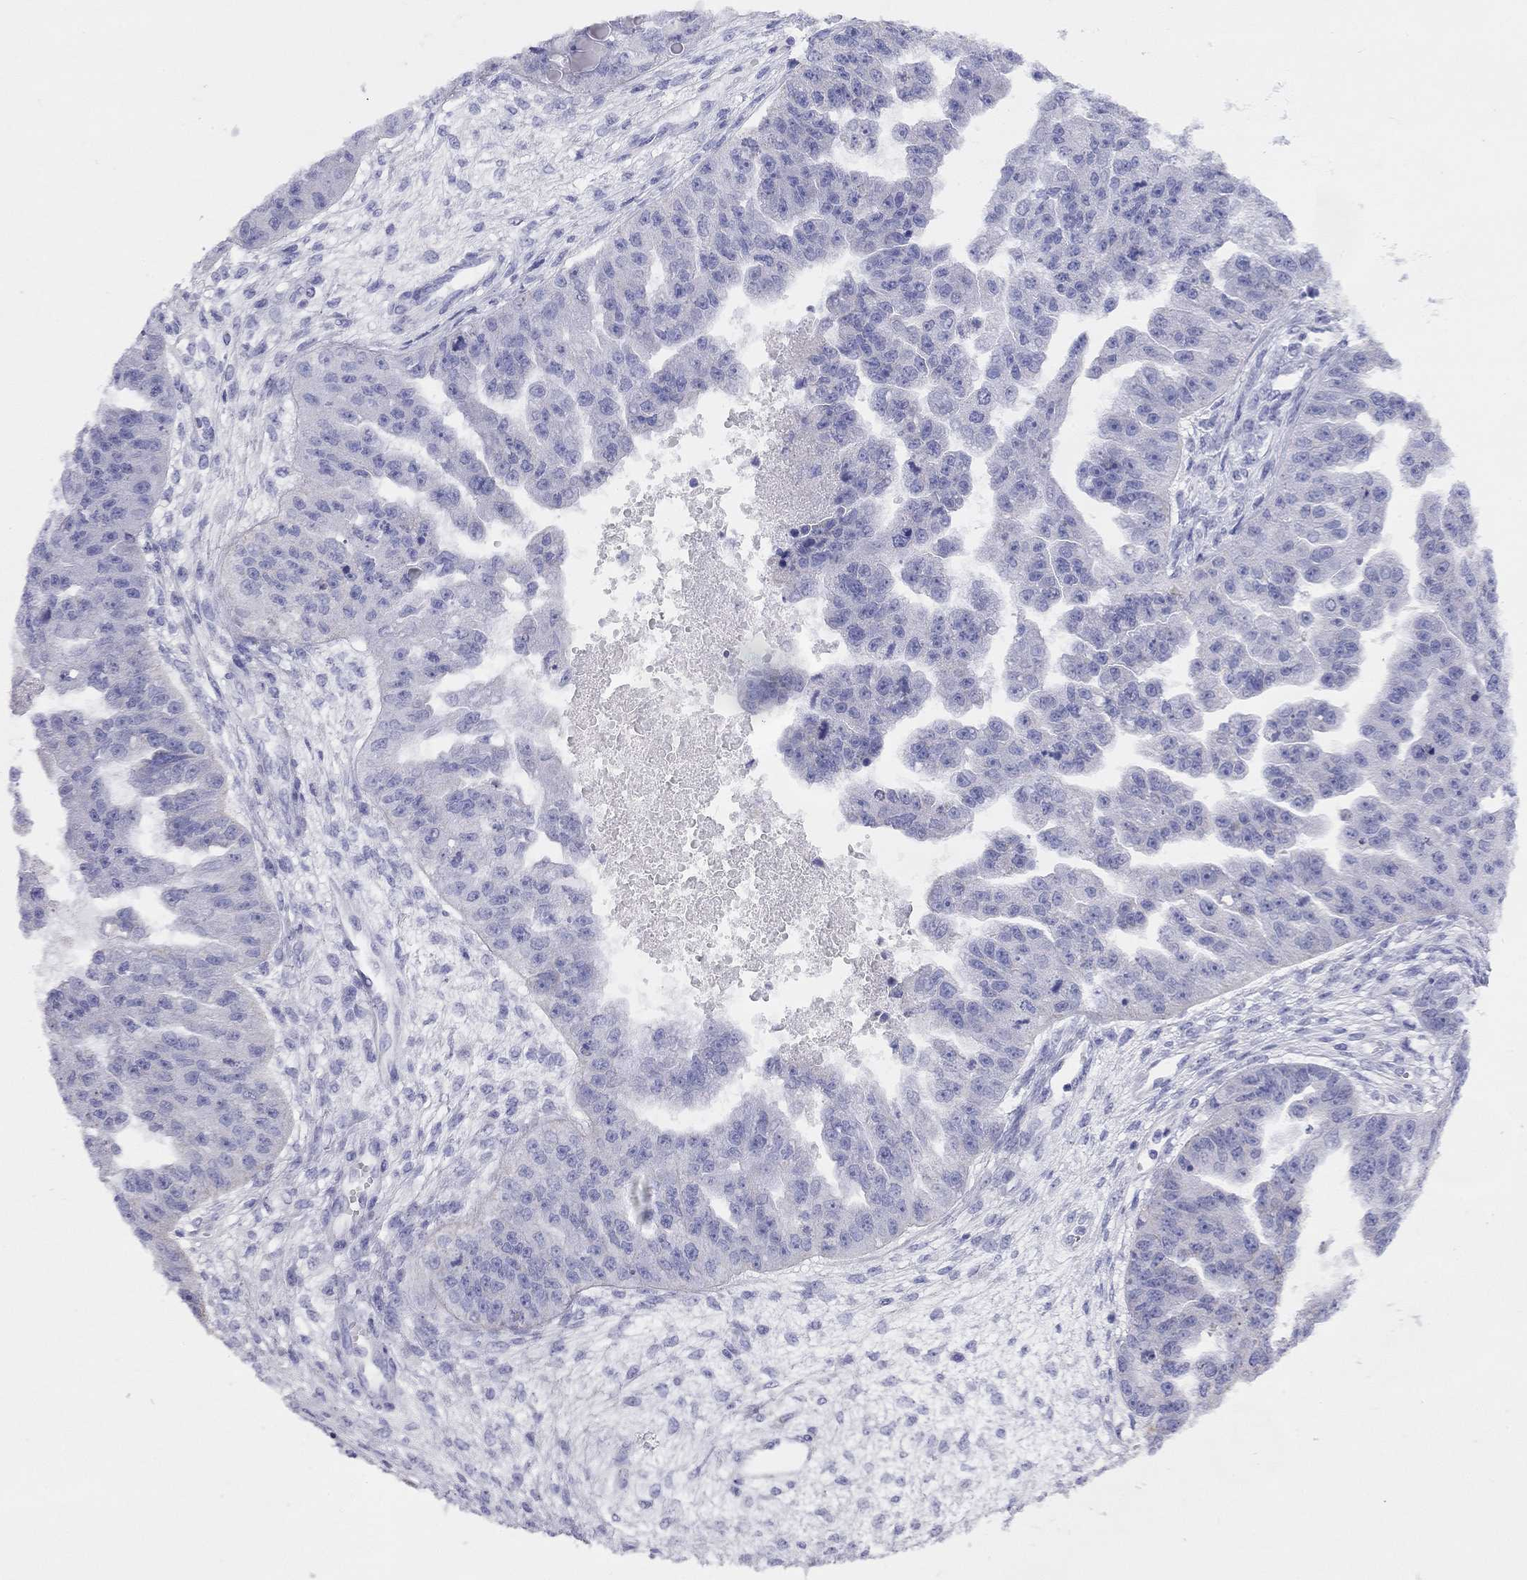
{"staining": {"intensity": "negative", "quantity": "none", "location": "none"}, "tissue": "ovarian cancer", "cell_type": "Tumor cells", "image_type": "cancer", "snomed": [{"axis": "morphology", "description": "Cystadenocarcinoma, serous, NOS"}, {"axis": "topography", "description": "Ovary"}], "caption": "Tumor cells show no significant staining in ovarian cancer.", "gene": "DPY19L2", "patient": {"sex": "female", "age": 58}}